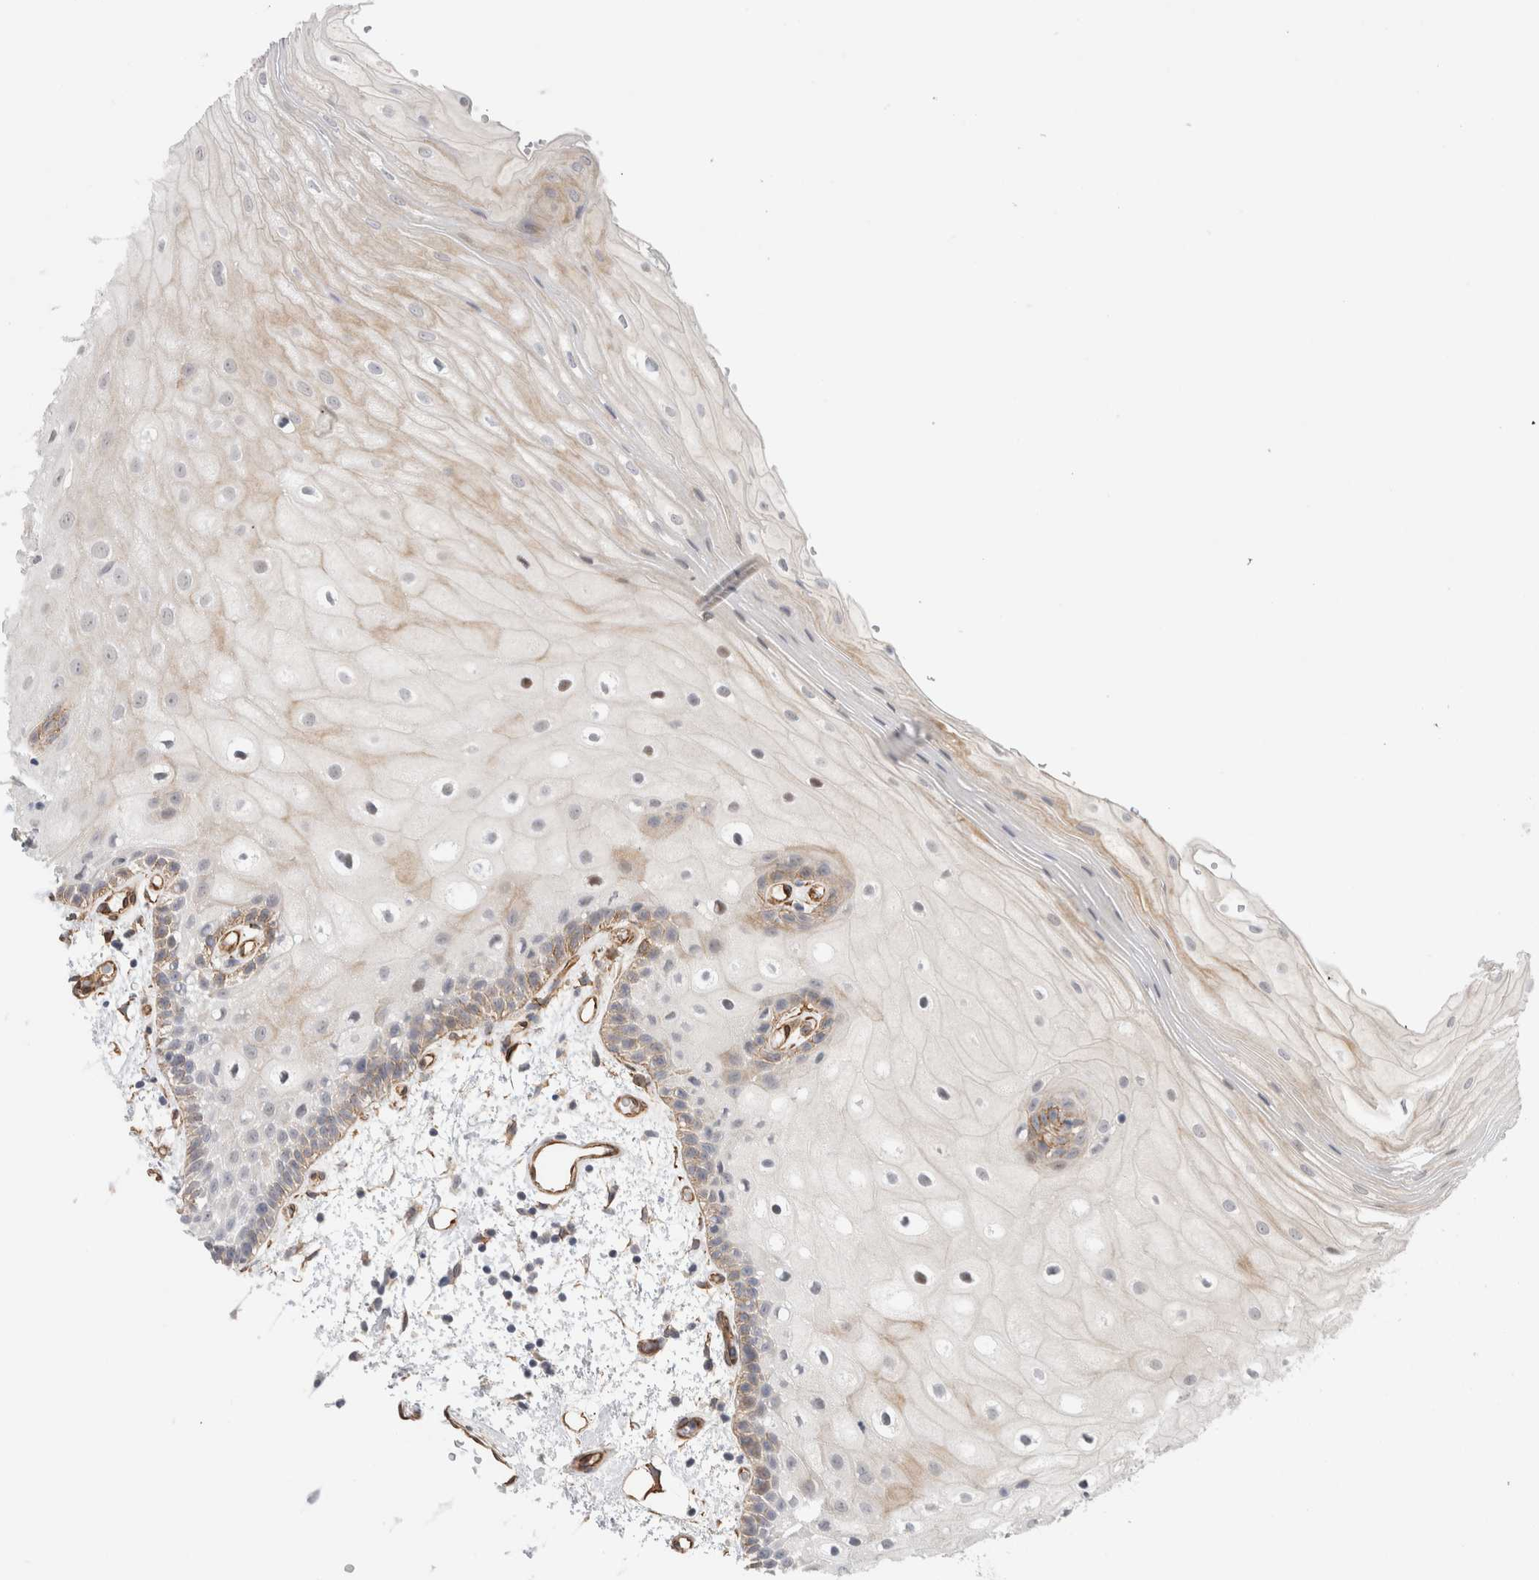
{"staining": {"intensity": "moderate", "quantity": "<25%", "location": "cytoplasmic/membranous"}, "tissue": "oral mucosa", "cell_type": "Squamous epithelial cells", "image_type": "normal", "snomed": [{"axis": "morphology", "description": "Normal tissue, NOS"}, {"axis": "topography", "description": "Oral tissue"}], "caption": "Oral mucosa stained with immunohistochemistry exhibits moderate cytoplasmic/membranous expression in approximately <25% of squamous epithelial cells. (DAB IHC, brown staining for protein, blue staining for nuclei).", "gene": "CAAP1", "patient": {"sex": "male", "age": 52}}